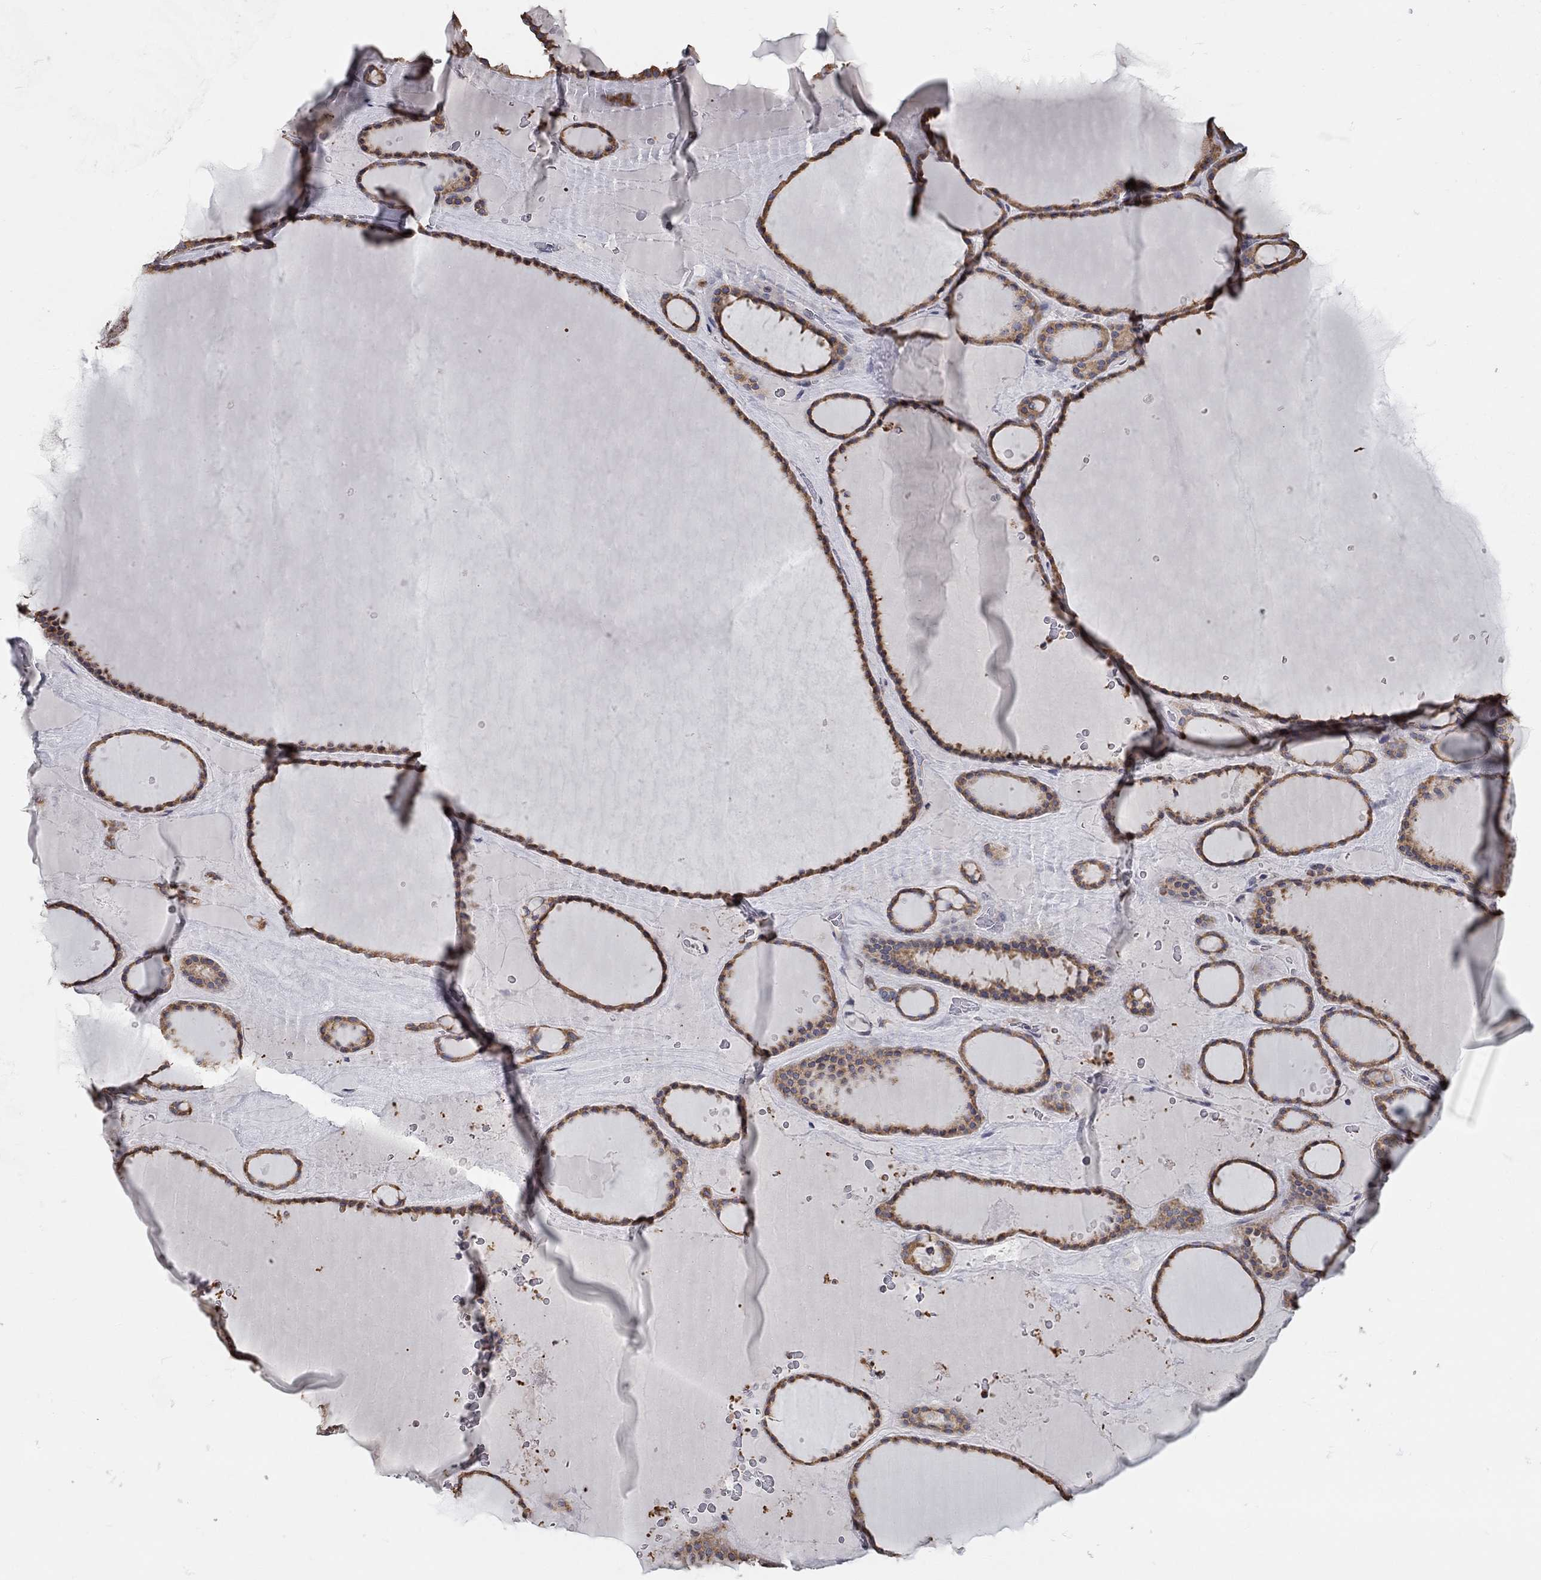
{"staining": {"intensity": "moderate", "quantity": ">75%", "location": "cytoplasmic/membranous"}, "tissue": "thyroid gland", "cell_type": "Glandular cells", "image_type": "normal", "snomed": [{"axis": "morphology", "description": "Normal tissue, NOS"}, {"axis": "topography", "description": "Thyroid gland"}], "caption": "IHC staining of unremarkable thyroid gland, which demonstrates medium levels of moderate cytoplasmic/membranous positivity in about >75% of glandular cells indicating moderate cytoplasmic/membranous protein positivity. The staining was performed using DAB (3,3'-diaminobenzidine) (brown) for protein detection and nuclei were counterstained in hematoxylin (blue).", "gene": "XAGE2", "patient": {"sex": "male", "age": 63}}